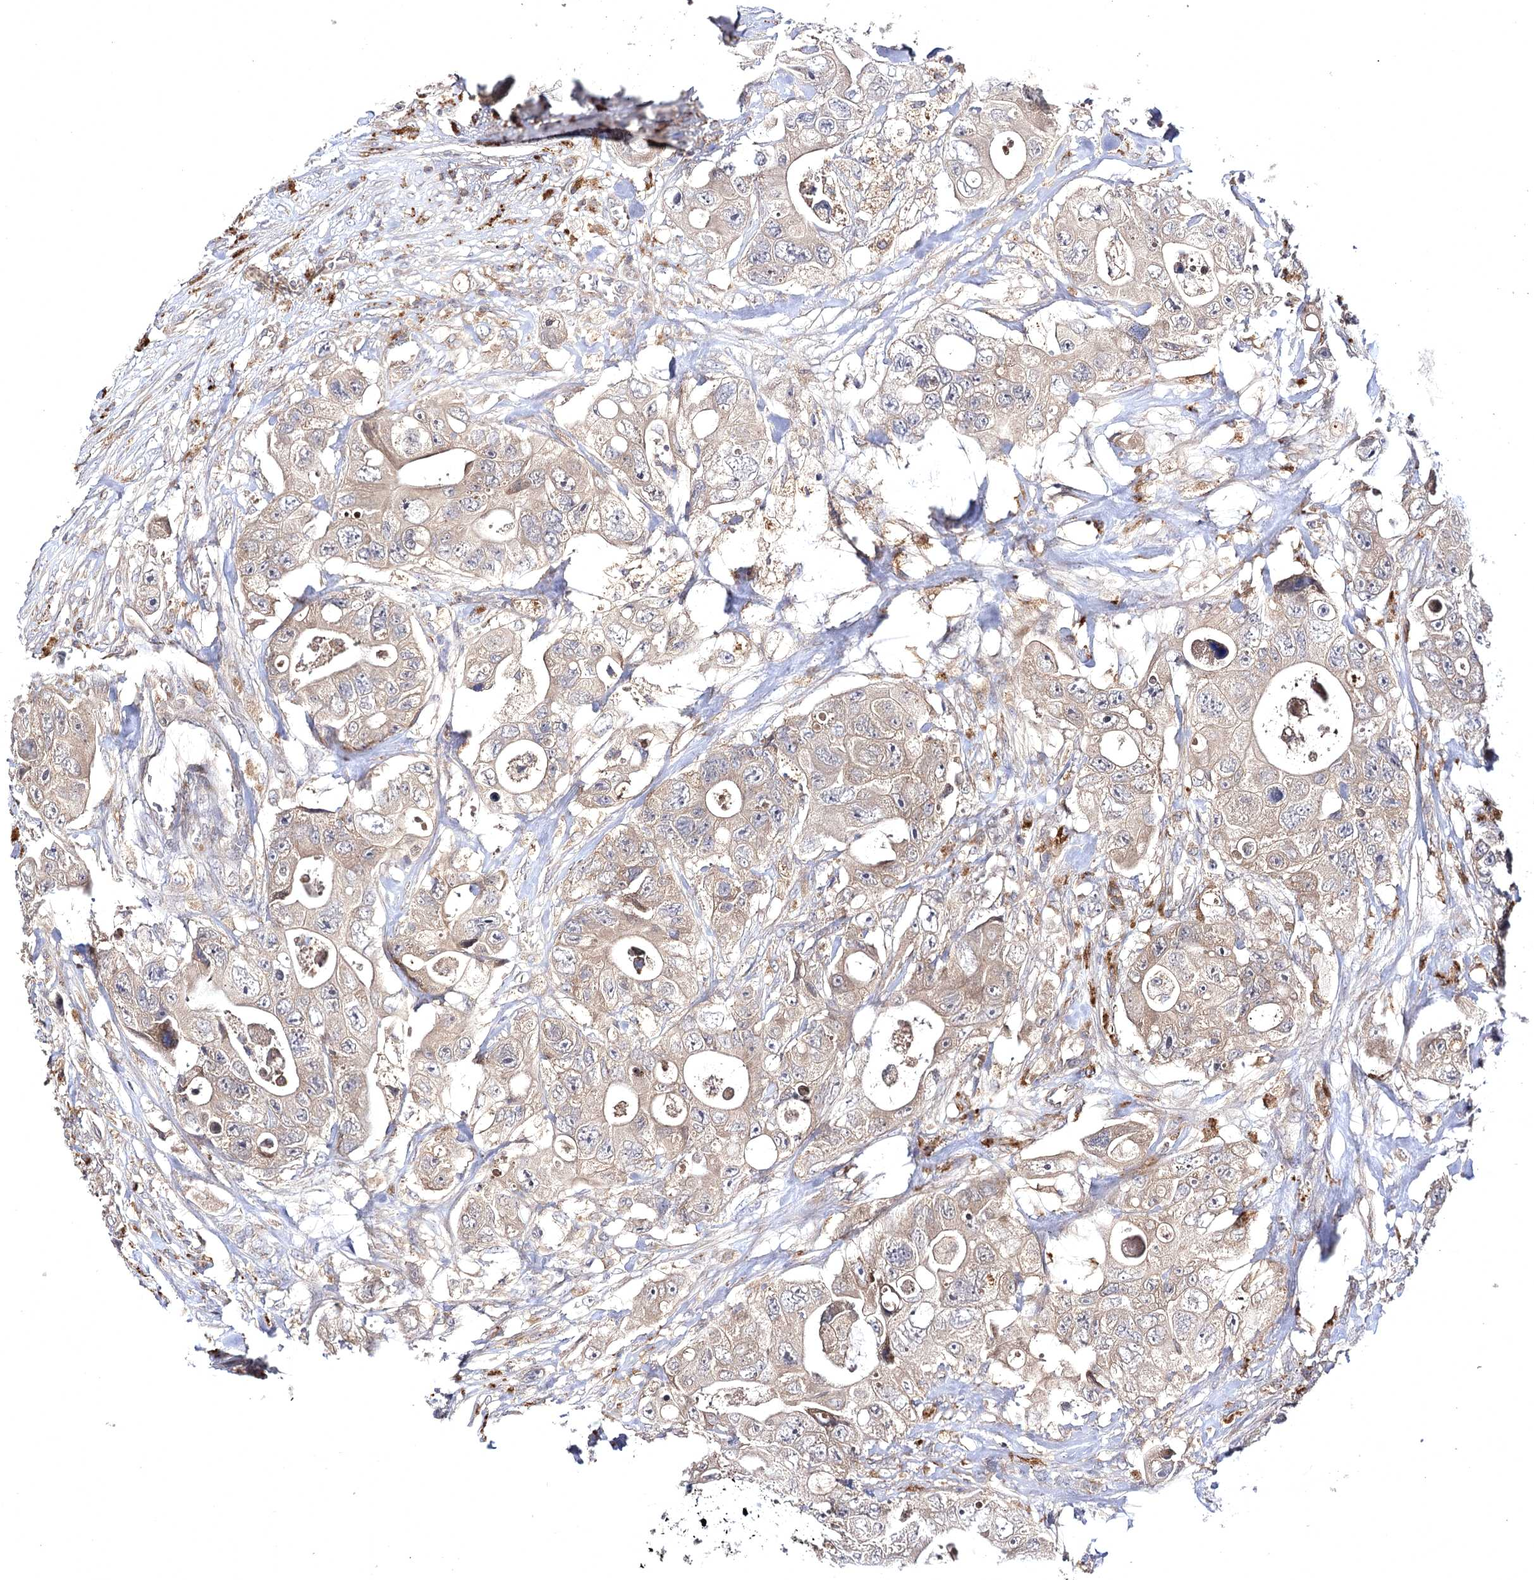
{"staining": {"intensity": "weak", "quantity": ">75%", "location": "cytoplasmic/membranous"}, "tissue": "colorectal cancer", "cell_type": "Tumor cells", "image_type": "cancer", "snomed": [{"axis": "morphology", "description": "Adenocarcinoma, NOS"}, {"axis": "topography", "description": "Colon"}], "caption": "Colorectal adenocarcinoma was stained to show a protein in brown. There is low levels of weak cytoplasmic/membranous staining in about >75% of tumor cells. The protein of interest is shown in brown color, while the nuclei are stained blue.", "gene": "BCR", "patient": {"sex": "female", "age": 46}}